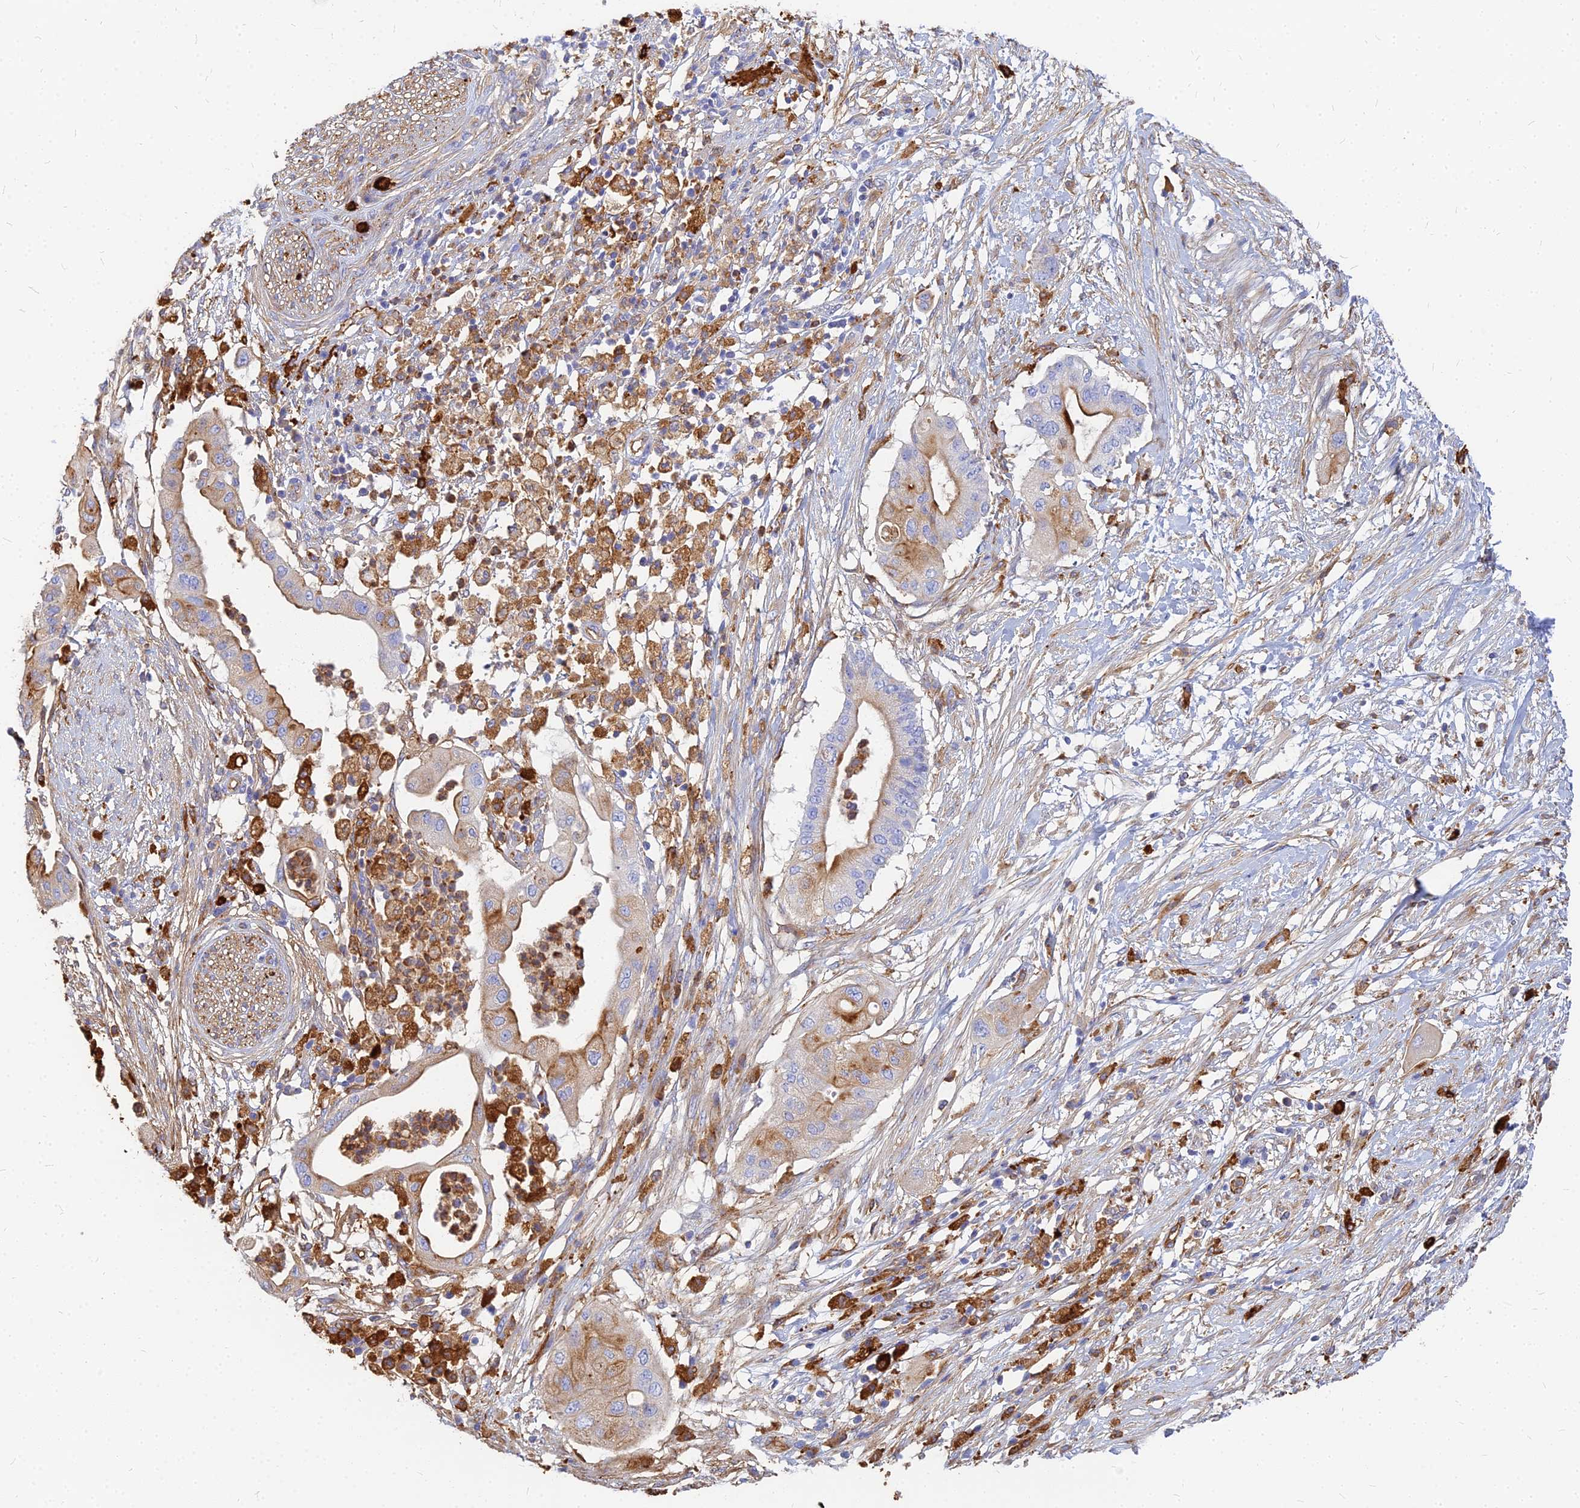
{"staining": {"intensity": "moderate", "quantity": ">75%", "location": "cytoplasmic/membranous"}, "tissue": "pancreatic cancer", "cell_type": "Tumor cells", "image_type": "cancer", "snomed": [{"axis": "morphology", "description": "Adenocarcinoma, NOS"}, {"axis": "topography", "description": "Pancreas"}], "caption": "This micrograph demonstrates immunohistochemistry (IHC) staining of pancreatic adenocarcinoma, with medium moderate cytoplasmic/membranous positivity in approximately >75% of tumor cells.", "gene": "VAT1", "patient": {"sex": "male", "age": 68}}